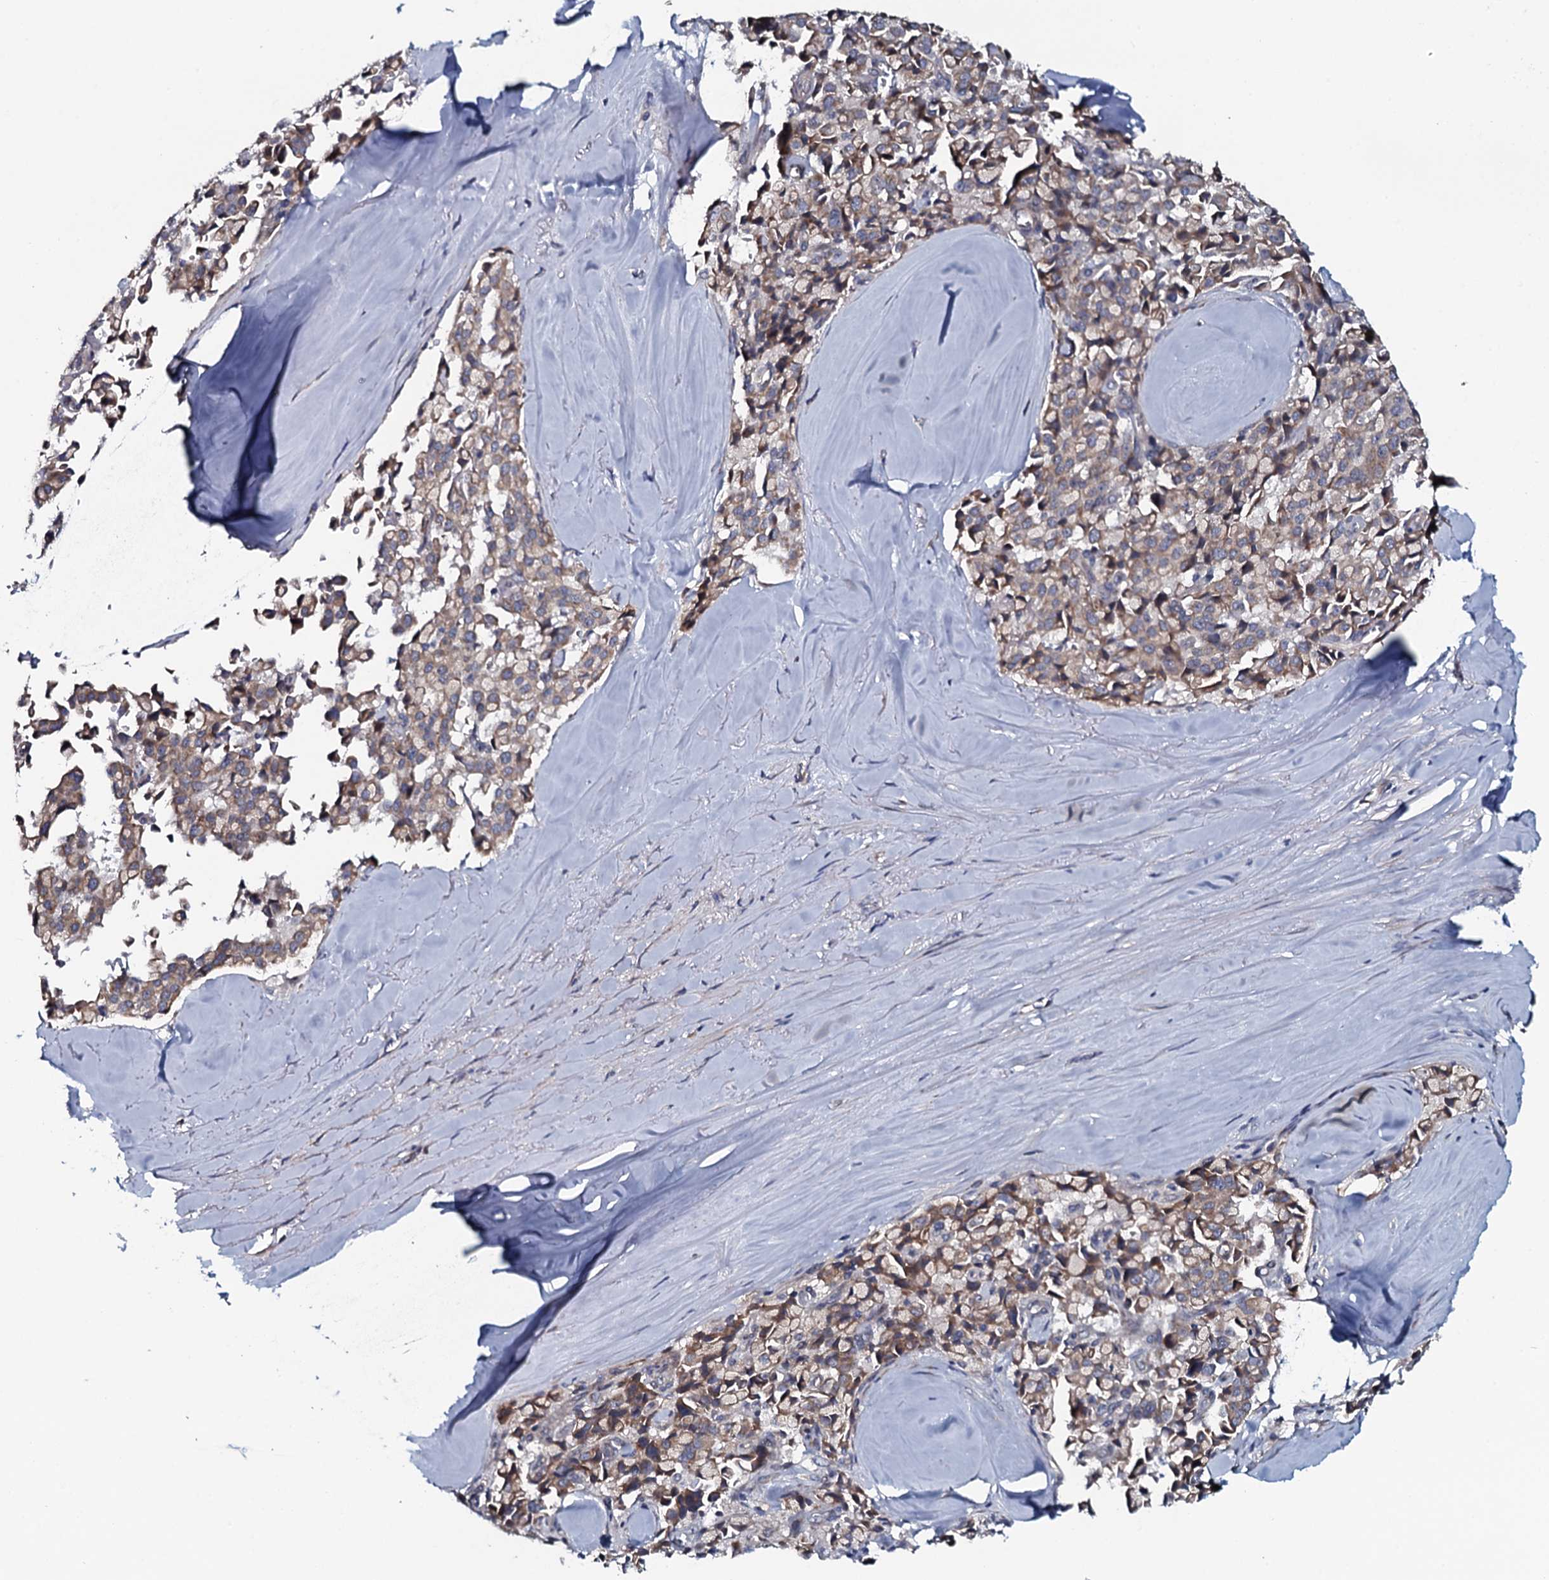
{"staining": {"intensity": "weak", "quantity": ">75%", "location": "cytoplasmic/membranous"}, "tissue": "pancreatic cancer", "cell_type": "Tumor cells", "image_type": "cancer", "snomed": [{"axis": "morphology", "description": "Adenocarcinoma, NOS"}, {"axis": "topography", "description": "Pancreas"}], "caption": "Immunohistochemical staining of adenocarcinoma (pancreatic) displays low levels of weak cytoplasmic/membranous expression in about >75% of tumor cells.", "gene": "KCTD4", "patient": {"sex": "male", "age": 65}}